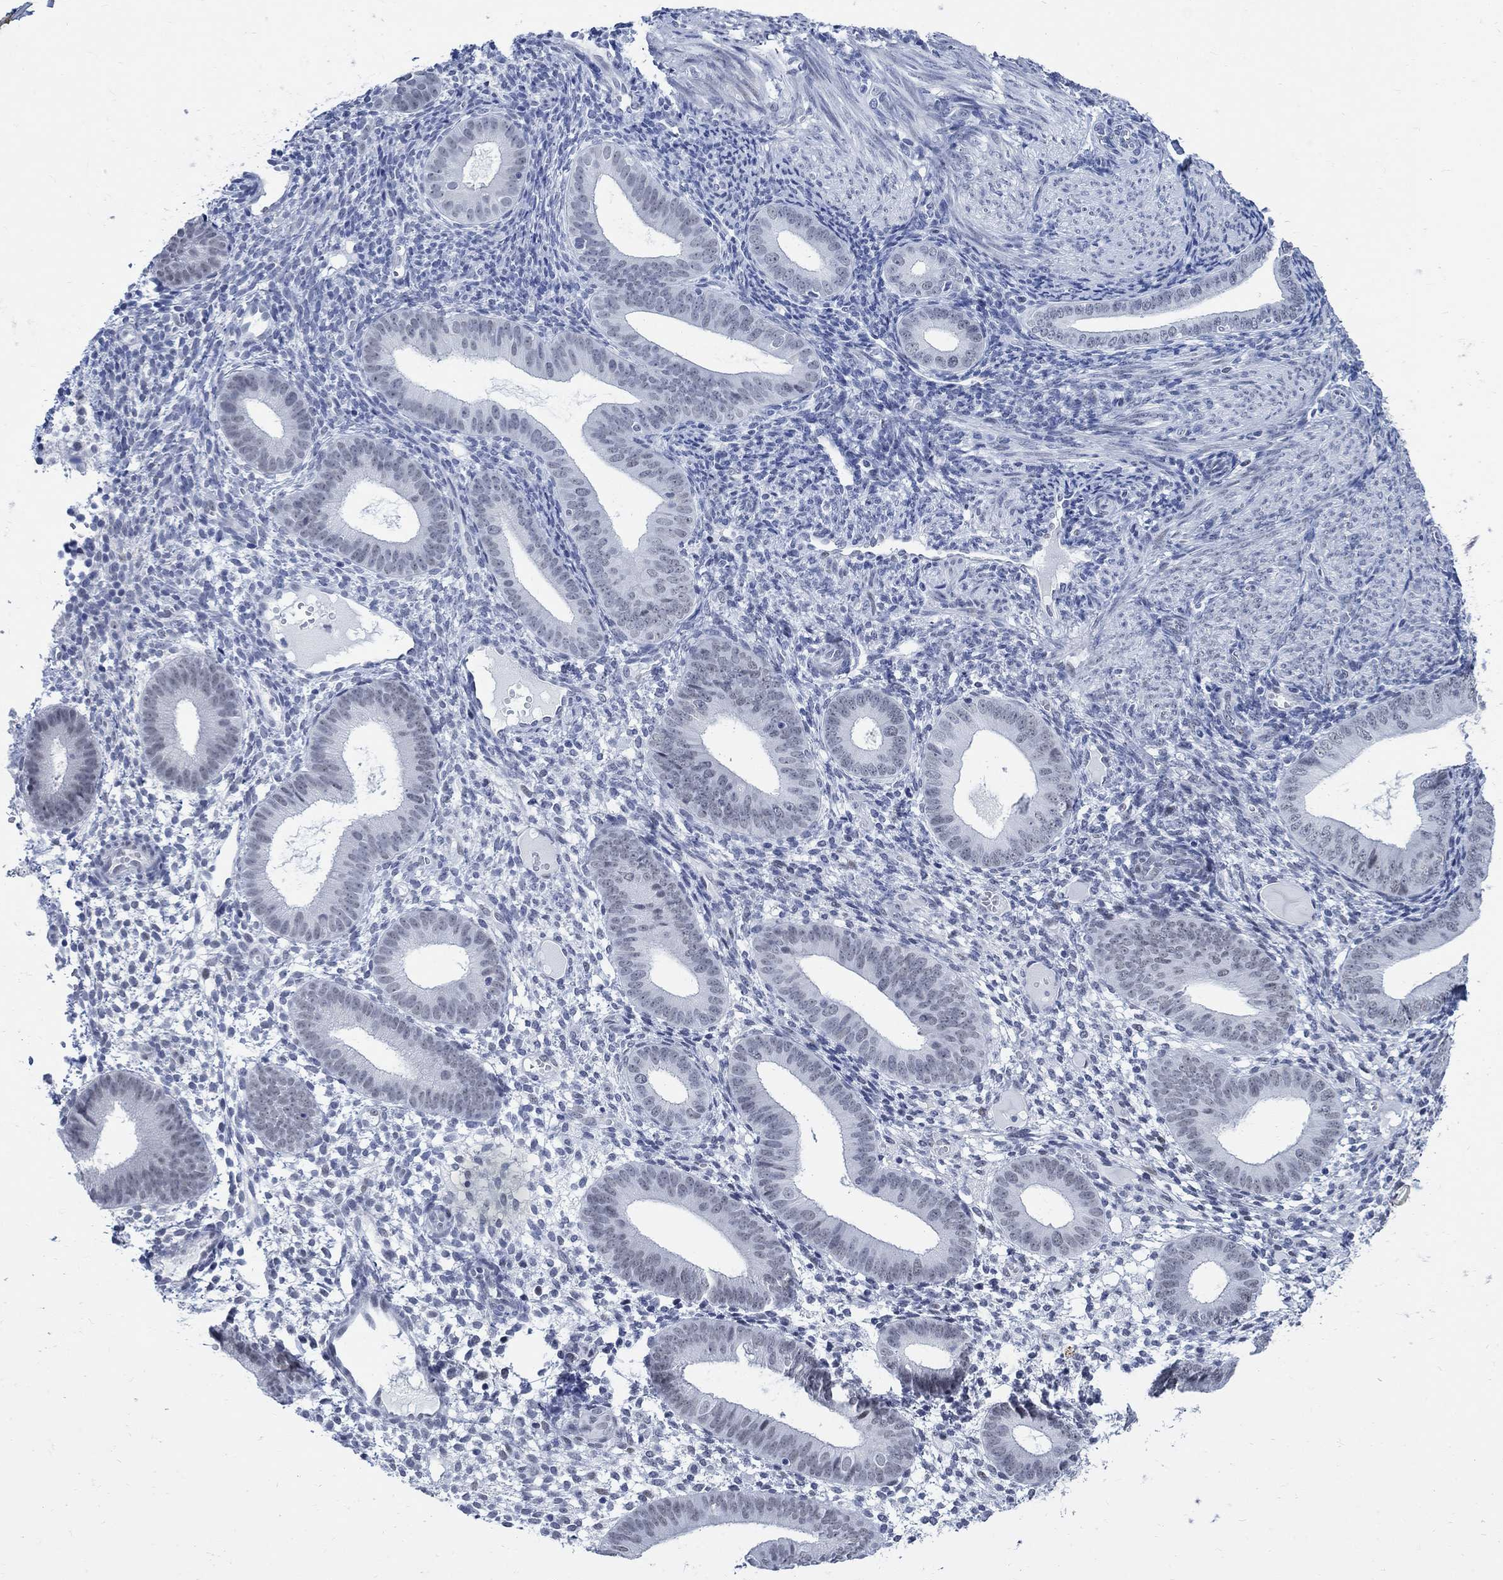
{"staining": {"intensity": "negative", "quantity": "none", "location": "none"}, "tissue": "endometrium", "cell_type": "Cells in endometrial stroma", "image_type": "normal", "snomed": [{"axis": "morphology", "description": "Normal tissue, NOS"}, {"axis": "topography", "description": "Endometrium"}], "caption": "A photomicrograph of endometrium stained for a protein reveals no brown staining in cells in endometrial stroma.", "gene": "DLK1", "patient": {"sex": "female", "age": 39}}